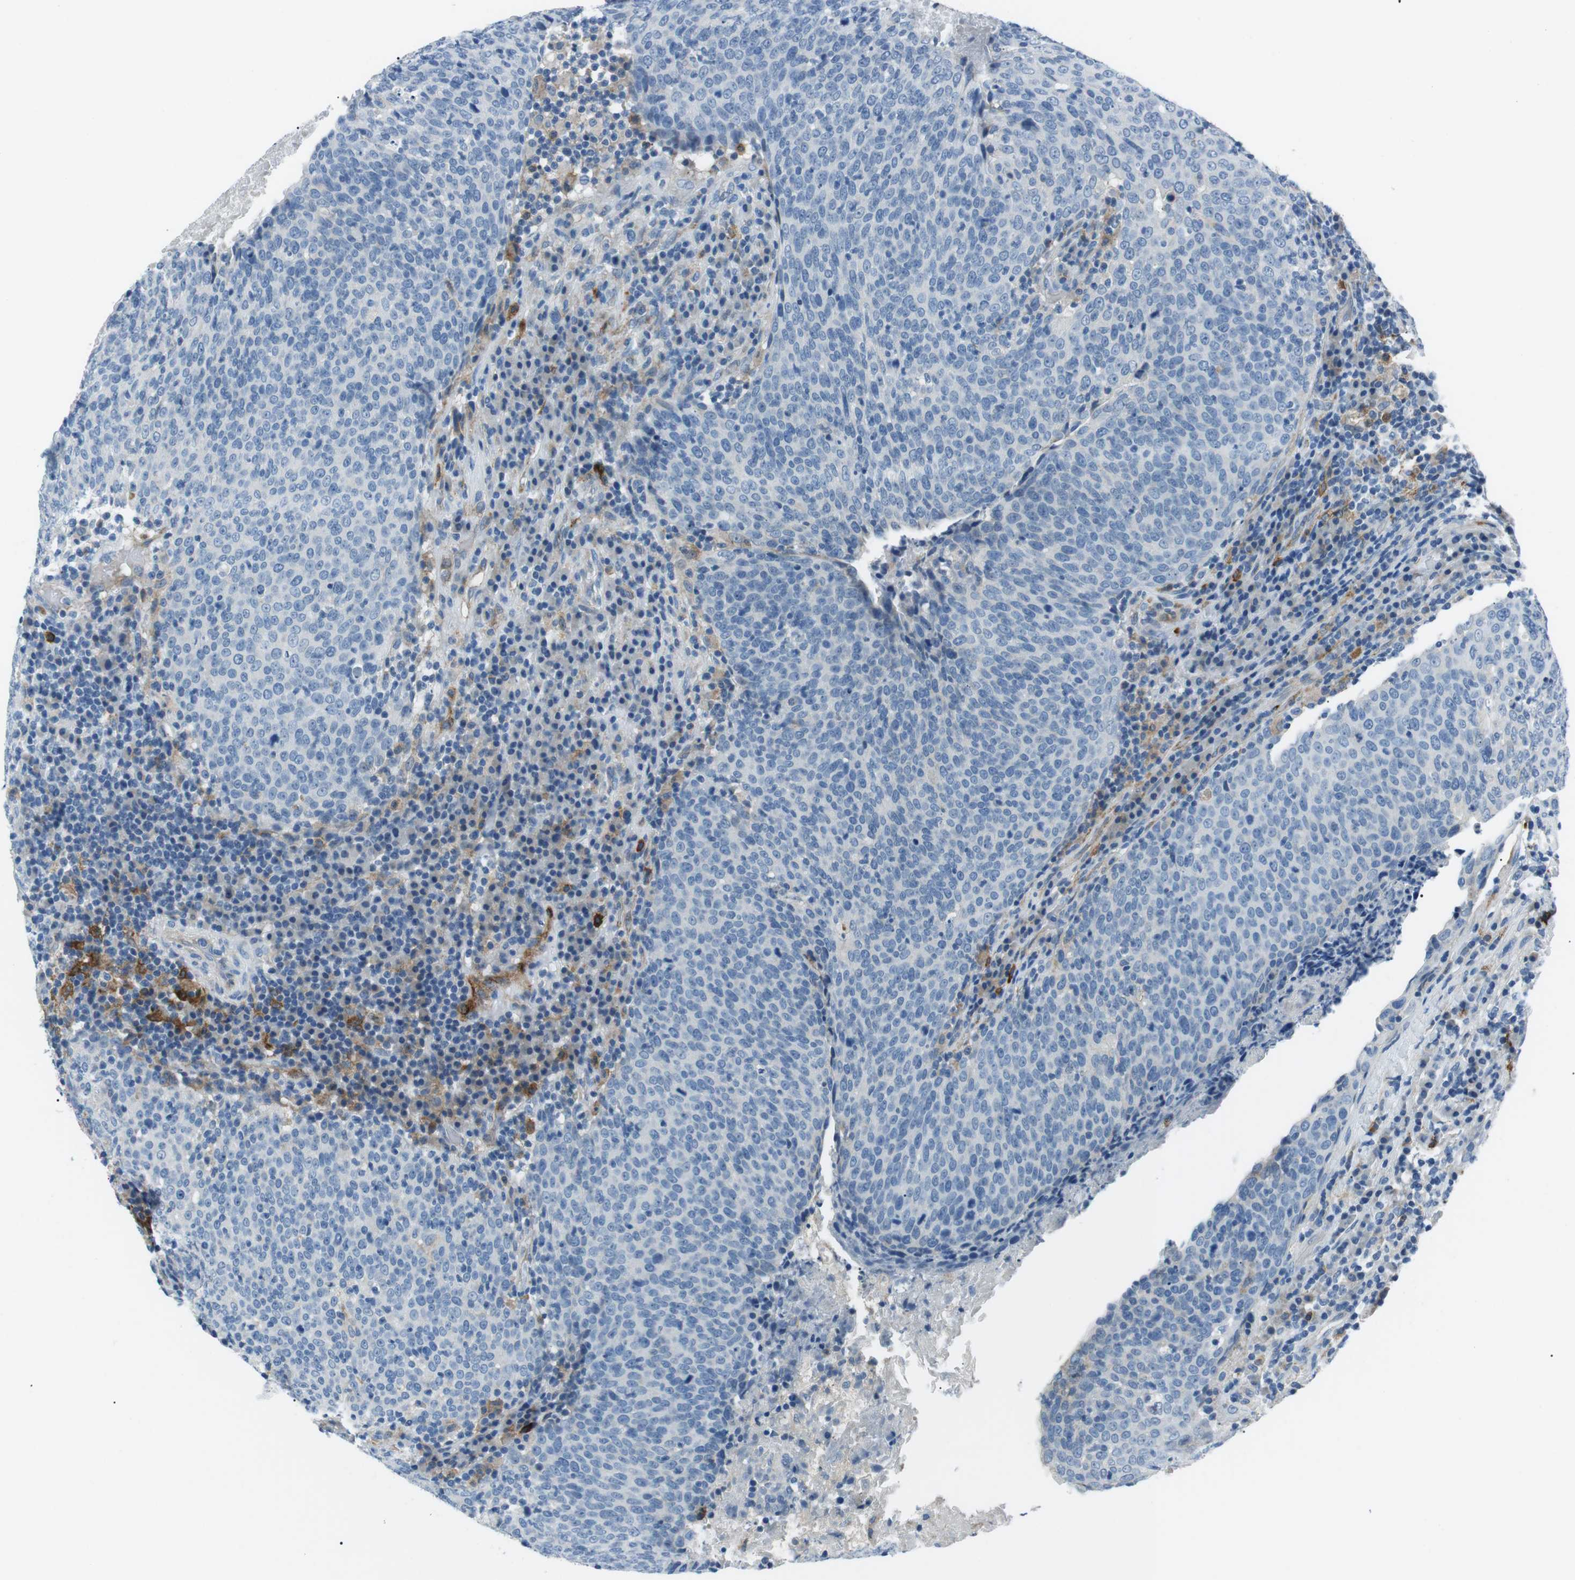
{"staining": {"intensity": "negative", "quantity": "none", "location": "none"}, "tissue": "head and neck cancer", "cell_type": "Tumor cells", "image_type": "cancer", "snomed": [{"axis": "morphology", "description": "Squamous cell carcinoma, NOS"}, {"axis": "morphology", "description": "Squamous cell carcinoma, metastatic, NOS"}, {"axis": "topography", "description": "Lymph node"}, {"axis": "topography", "description": "Head-Neck"}], "caption": "IHC of human head and neck cancer (squamous cell carcinoma) shows no positivity in tumor cells.", "gene": "CSF2RA", "patient": {"sex": "male", "age": 62}}